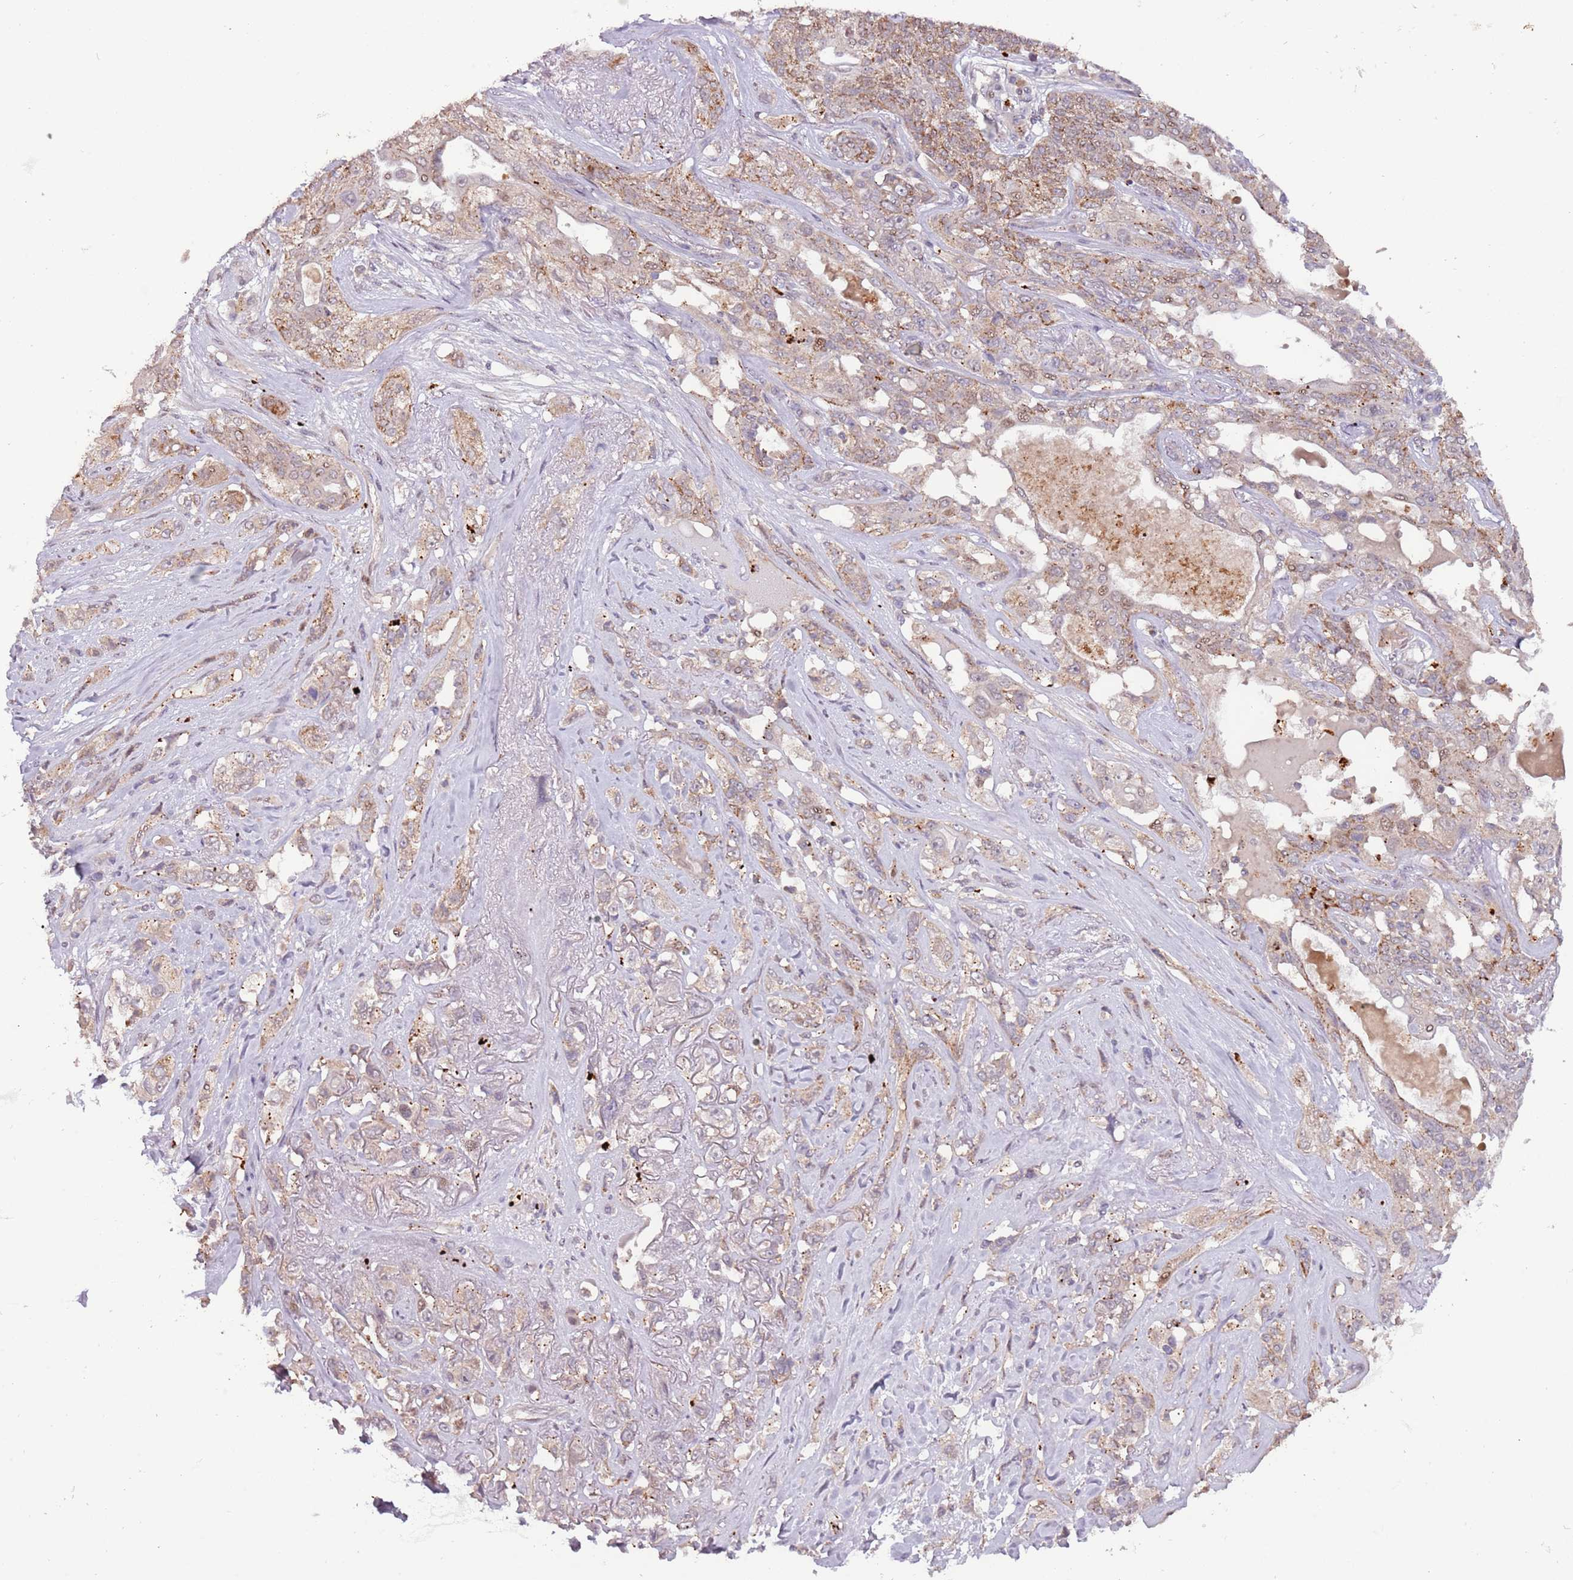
{"staining": {"intensity": "weak", "quantity": "25%-75%", "location": "cytoplasmic/membranous"}, "tissue": "lung cancer", "cell_type": "Tumor cells", "image_type": "cancer", "snomed": [{"axis": "morphology", "description": "Squamous cell carcinoma, NOS"}, {"axis": "topography", "description": "Lung"}], "caption": "This photomicrograph shows immunohistochemistry staining of lung squamous cell carcinoma, with low weak cytoplasmic/membranous expression in about 25%-75% of tumor cells.", "gene": "ULK3", "patient": {"sex": "female", "age": 70}}